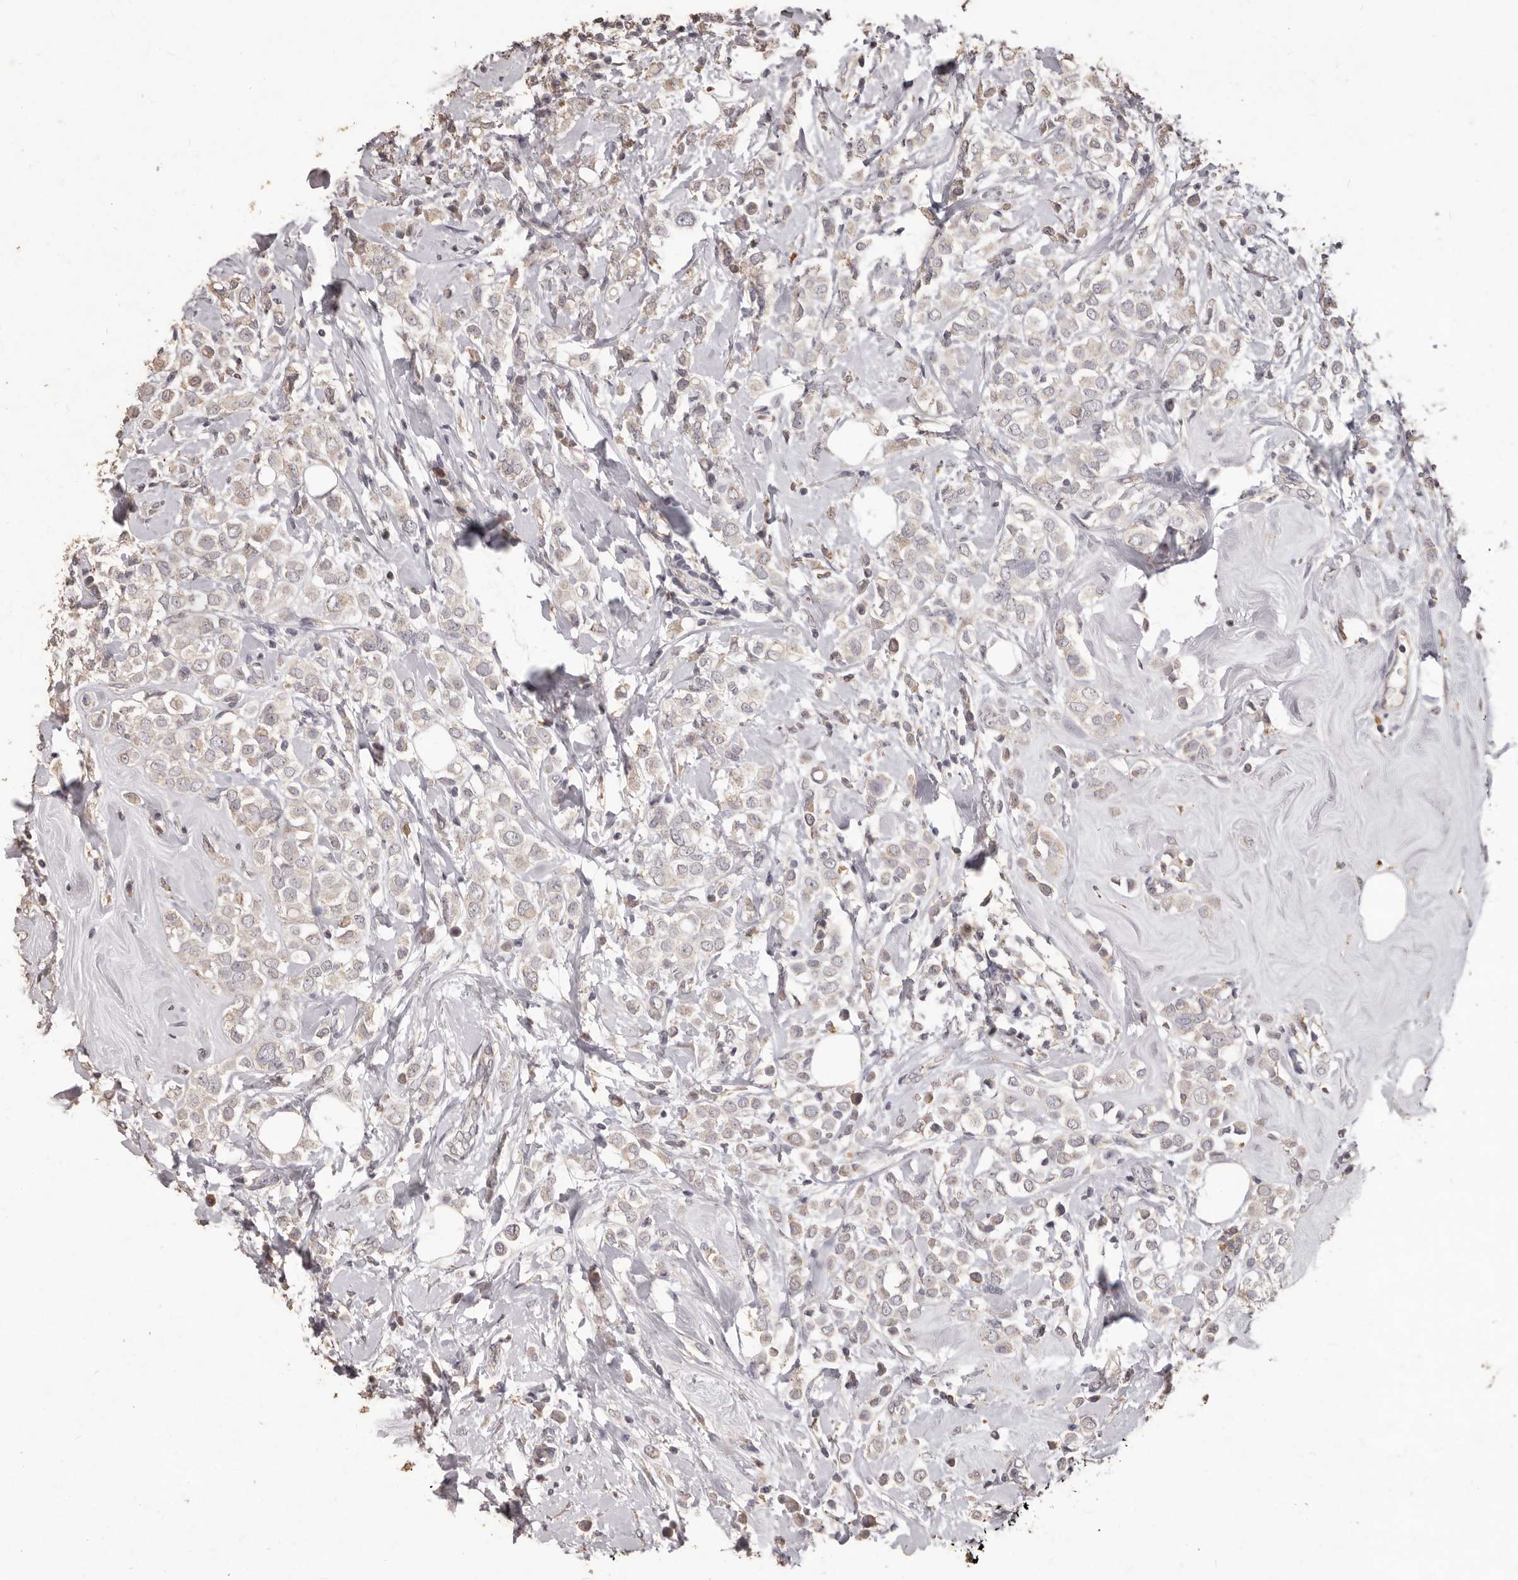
{"staining": {"intensity": "weak", "quantity": "25%-75%", "location": "cytoplasmic/membranous"}, "tissue": "breast cancer", "cell_type": "Tumor cells", "image_type": "cancer", "snomed": [{"axis": "morphology", "description": "Lobular carcinoma"}, {"axis": "topography", "description": "Breast"}], "caption": "Lobular carcinoma (breast) stained with a protein marker reveals weak staining in tumor cells.", "gene": "PRSS27", "patient": {"sex": "female", "age": 47}}